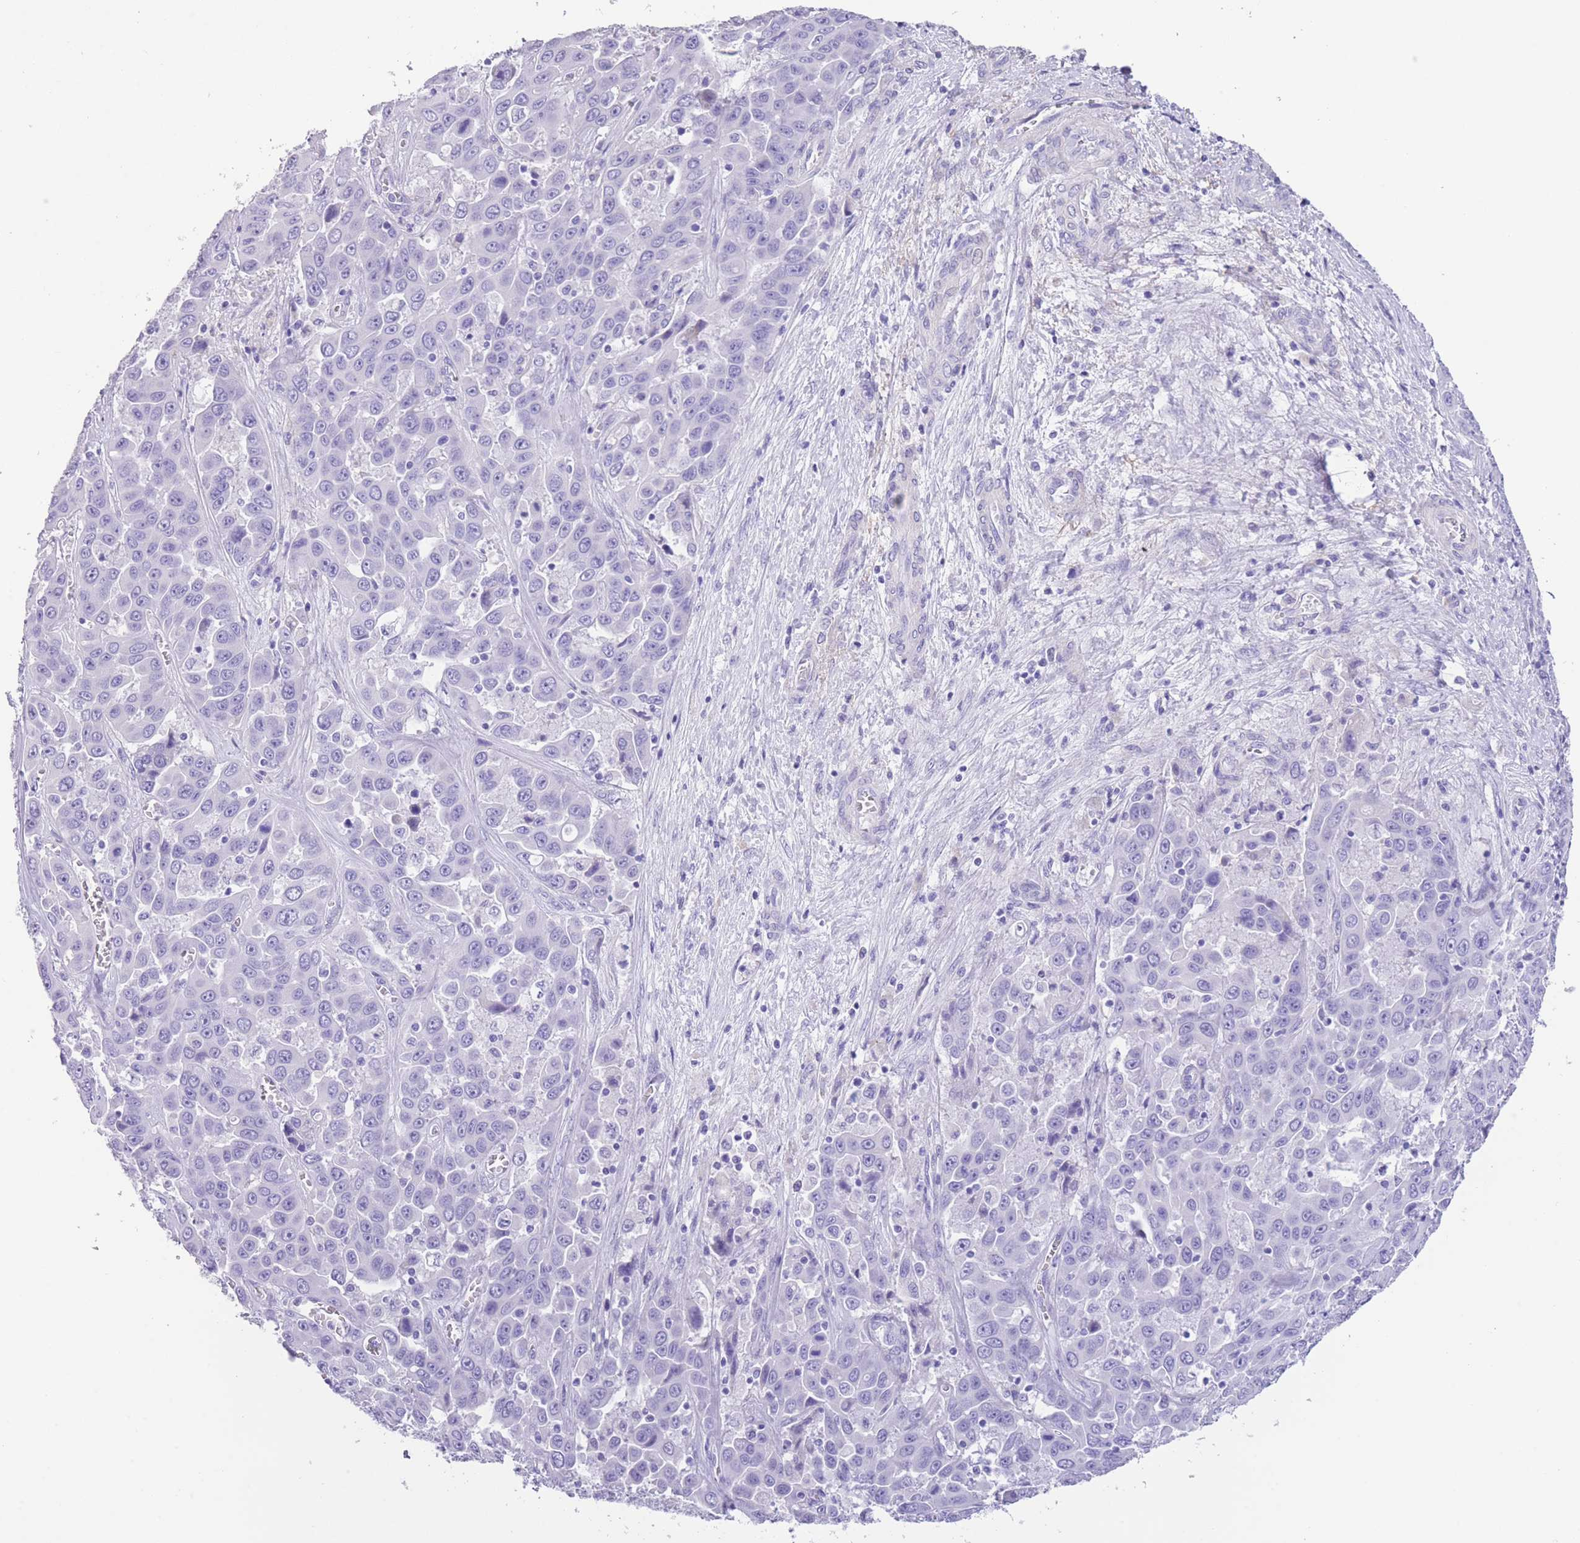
{"staining": {"intensity": "negative", "quantity": "none", "location": "none"}, "tissue": "liver cancer", "cell_type": "Tumor cells", "image_type": "cancer", "snomed": [{"axis": "morphology", "description": "Cholangiocarcinoma"}, {"axis": "topography", "description": "Liver"}], "caption": "DAB (3,3'-diaminobenzidine) immunohistochemical staining of liver cancer (cholangiocarcinoma) reveals no significant expression in tumor cells.", "gene": "RAI2", "patient": {"sex": "female", "age": 52}}